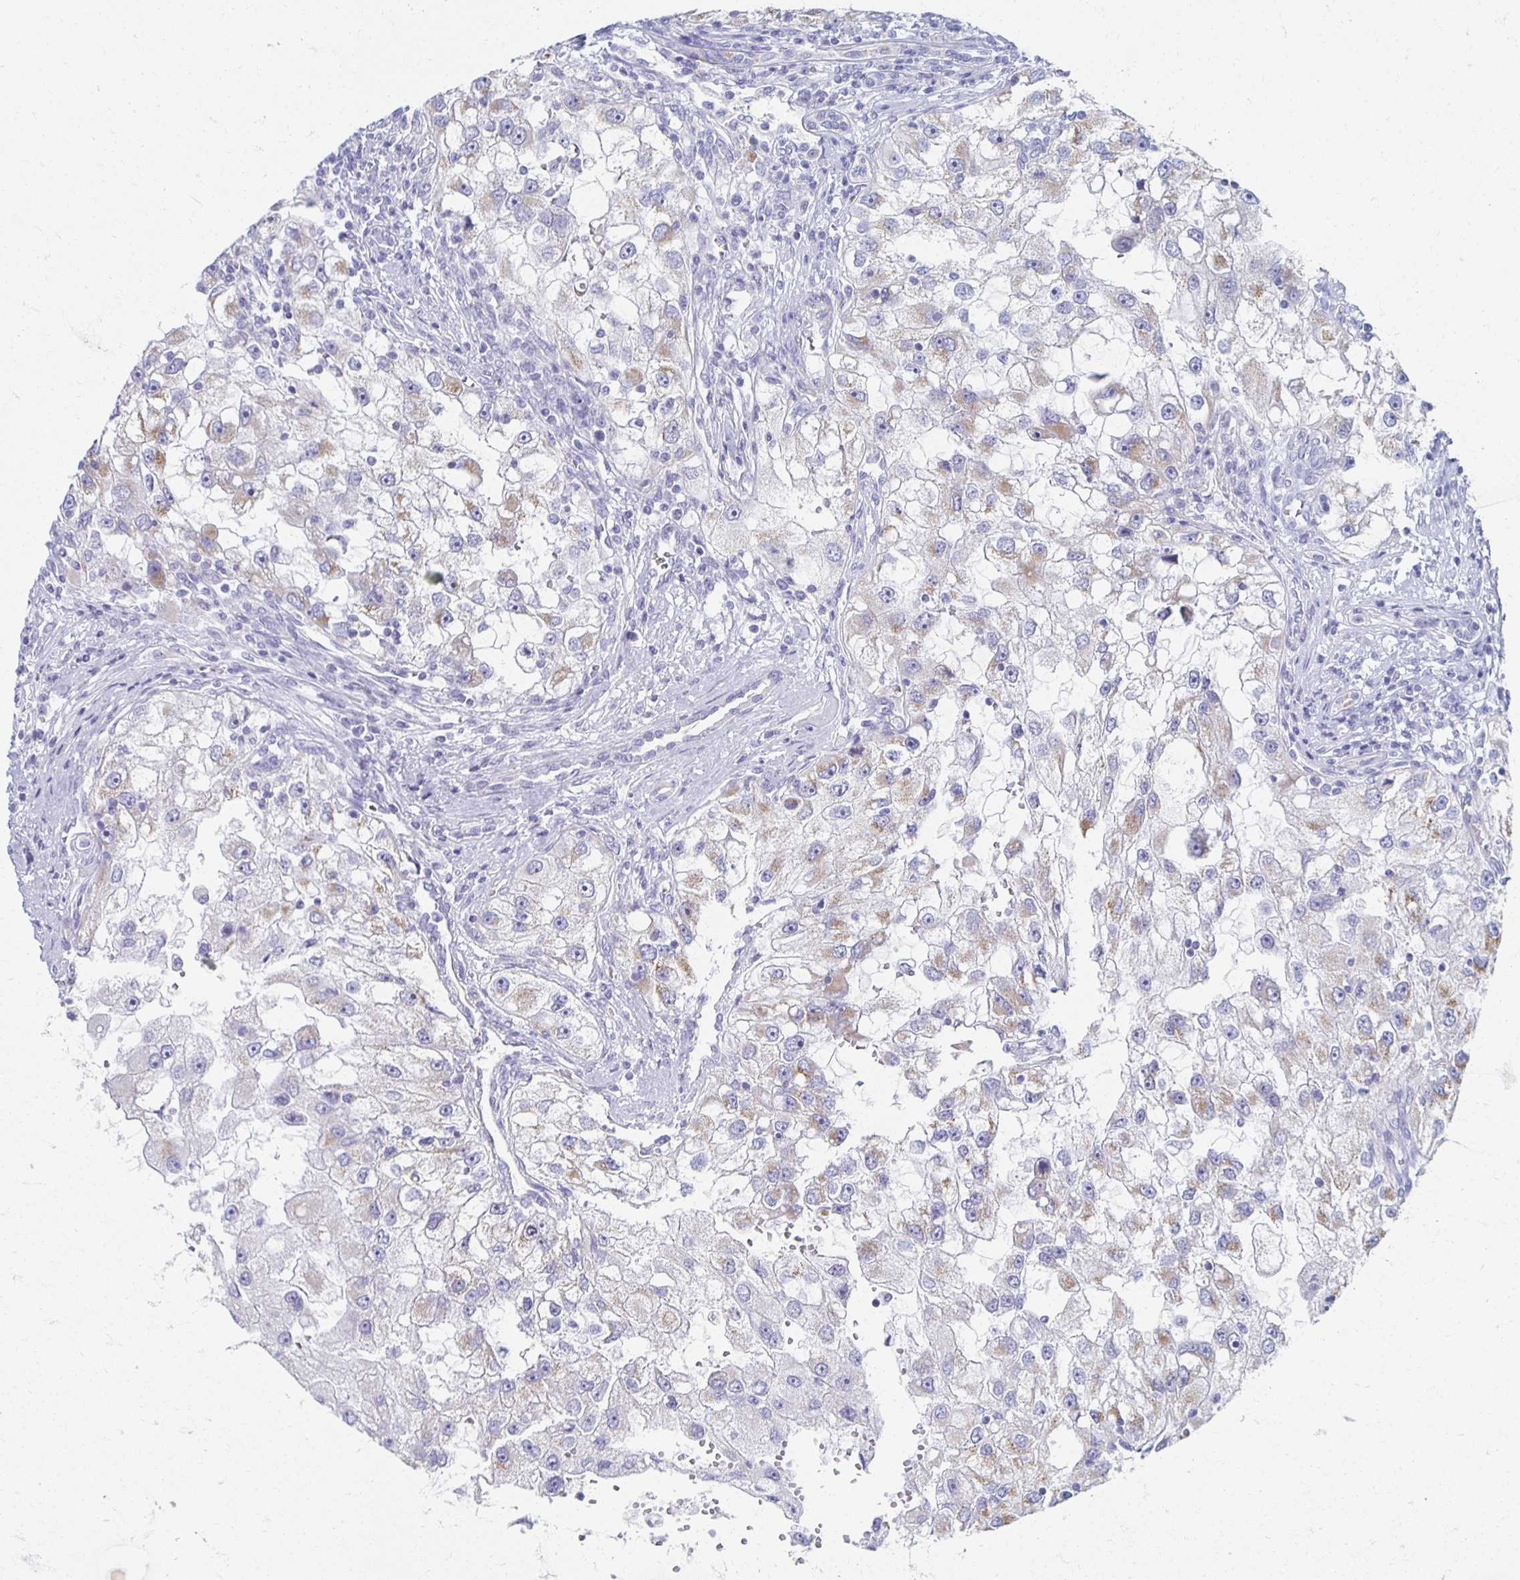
{"staining": {"intensity": "weak", "quantity": "25%-75%", "location": "cytoplasmic/membranous"}, "tissue": "renal cancer", "cell_type": "Tumor cells", "image_type": "cancer", "snomed": [{"axis": "morphology", "description": "Adenocarcinoma, NOS"}, {"axis": "topography", "description": "Kidney"}], "caption": "DAB immunohistochemical staining of renal cancer (adenocarcinoma) shows weak cytoplasmic/membranous protein positivity in approximately 25%-75% of tumor cells.", "gene": "TEX44", "patient": {"sex": "male", "age": 63}}